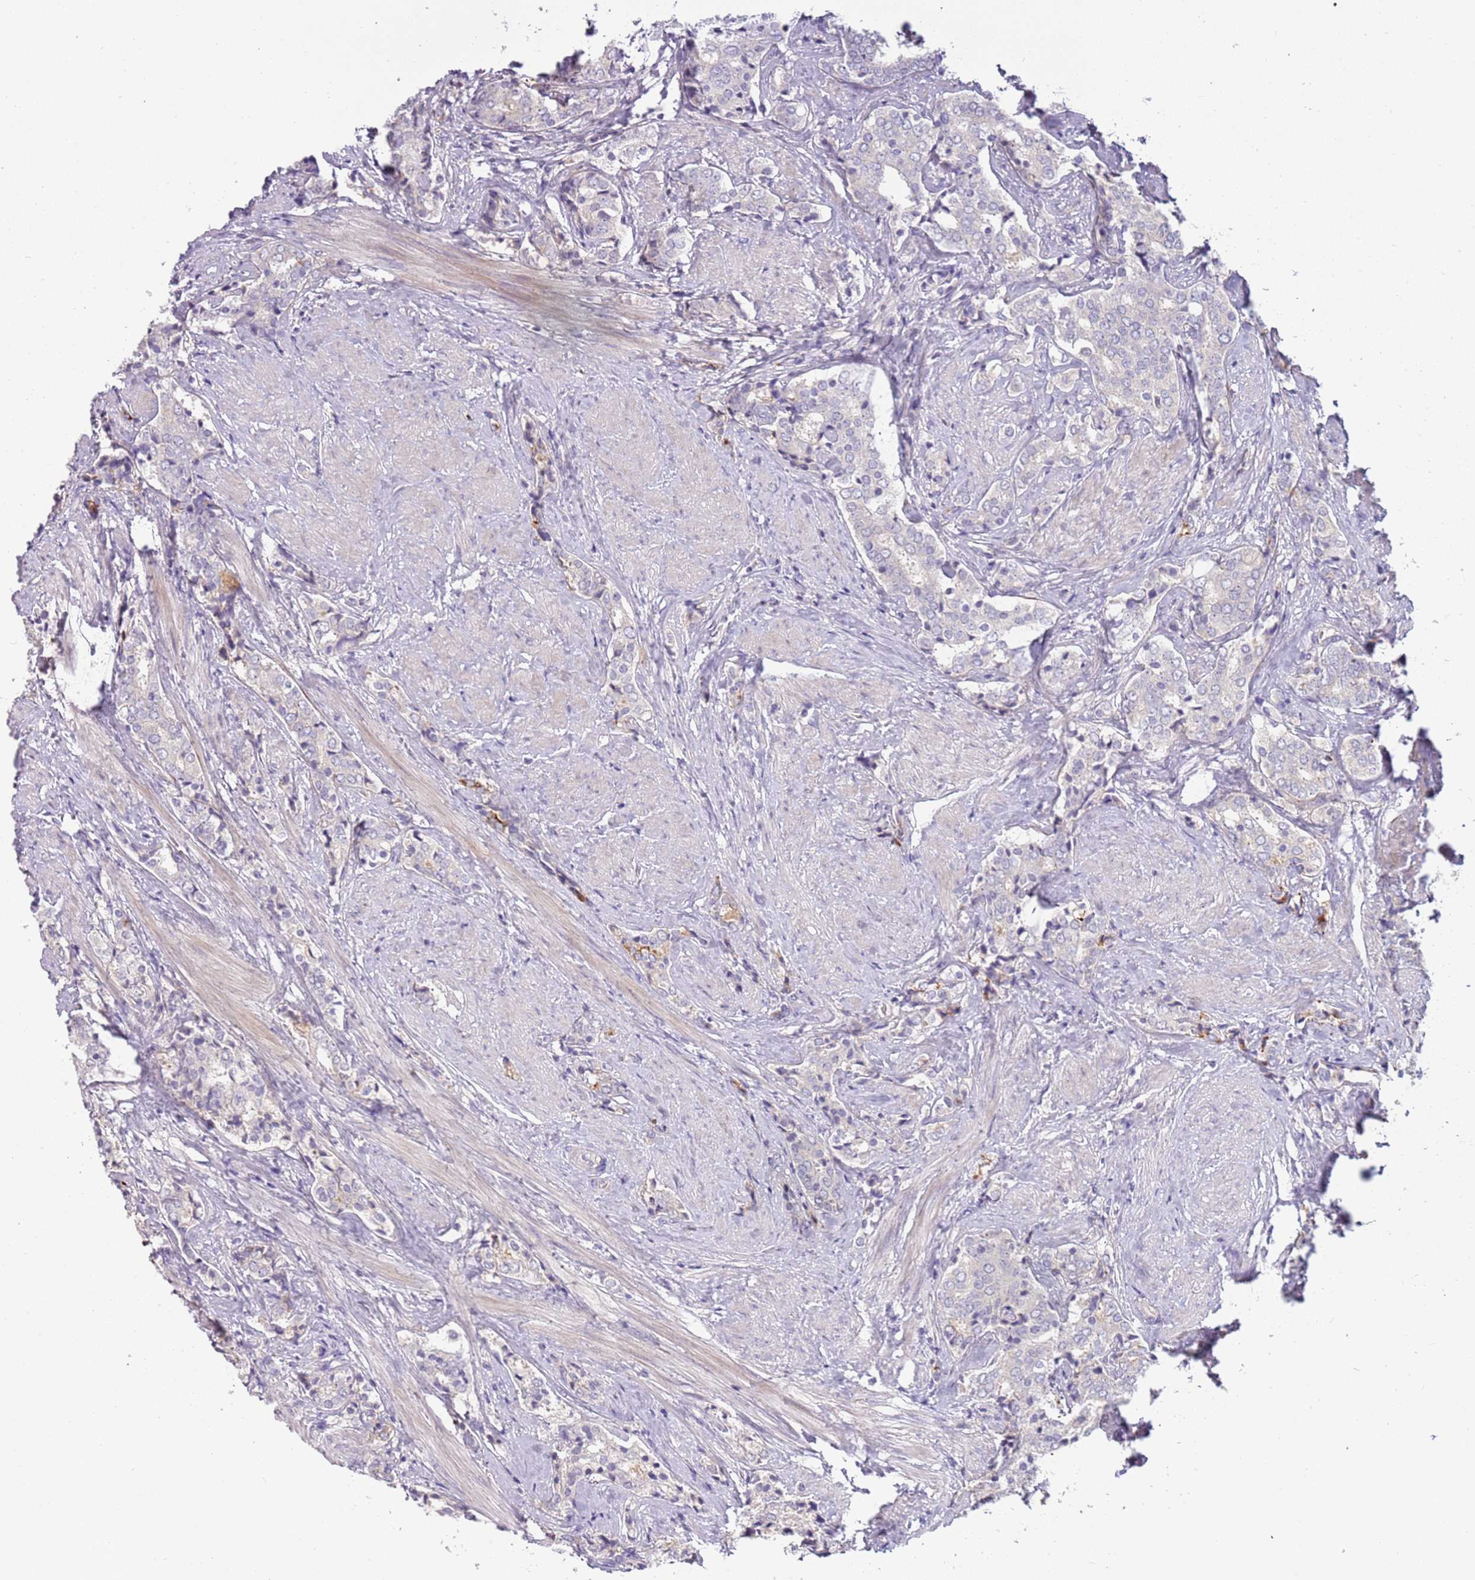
{"staining": {"intensity": "negative", "quantity": "none", "location": "none"}, "tissue": "prostate cancer", "cell_type": "Tumor cells", "image_type": "cancer", "snomed": [{"axis": "morphology", "description": "Adenocarcinoma, High grade"}, {"axis": "topography", "description": "Prostate"}], "caption": "Protein analysis of prostate cancer reveals no significant staining in tumor cells.", "gene": "ARHGAP5", "patient": {"sex": "male", "age": 71}}